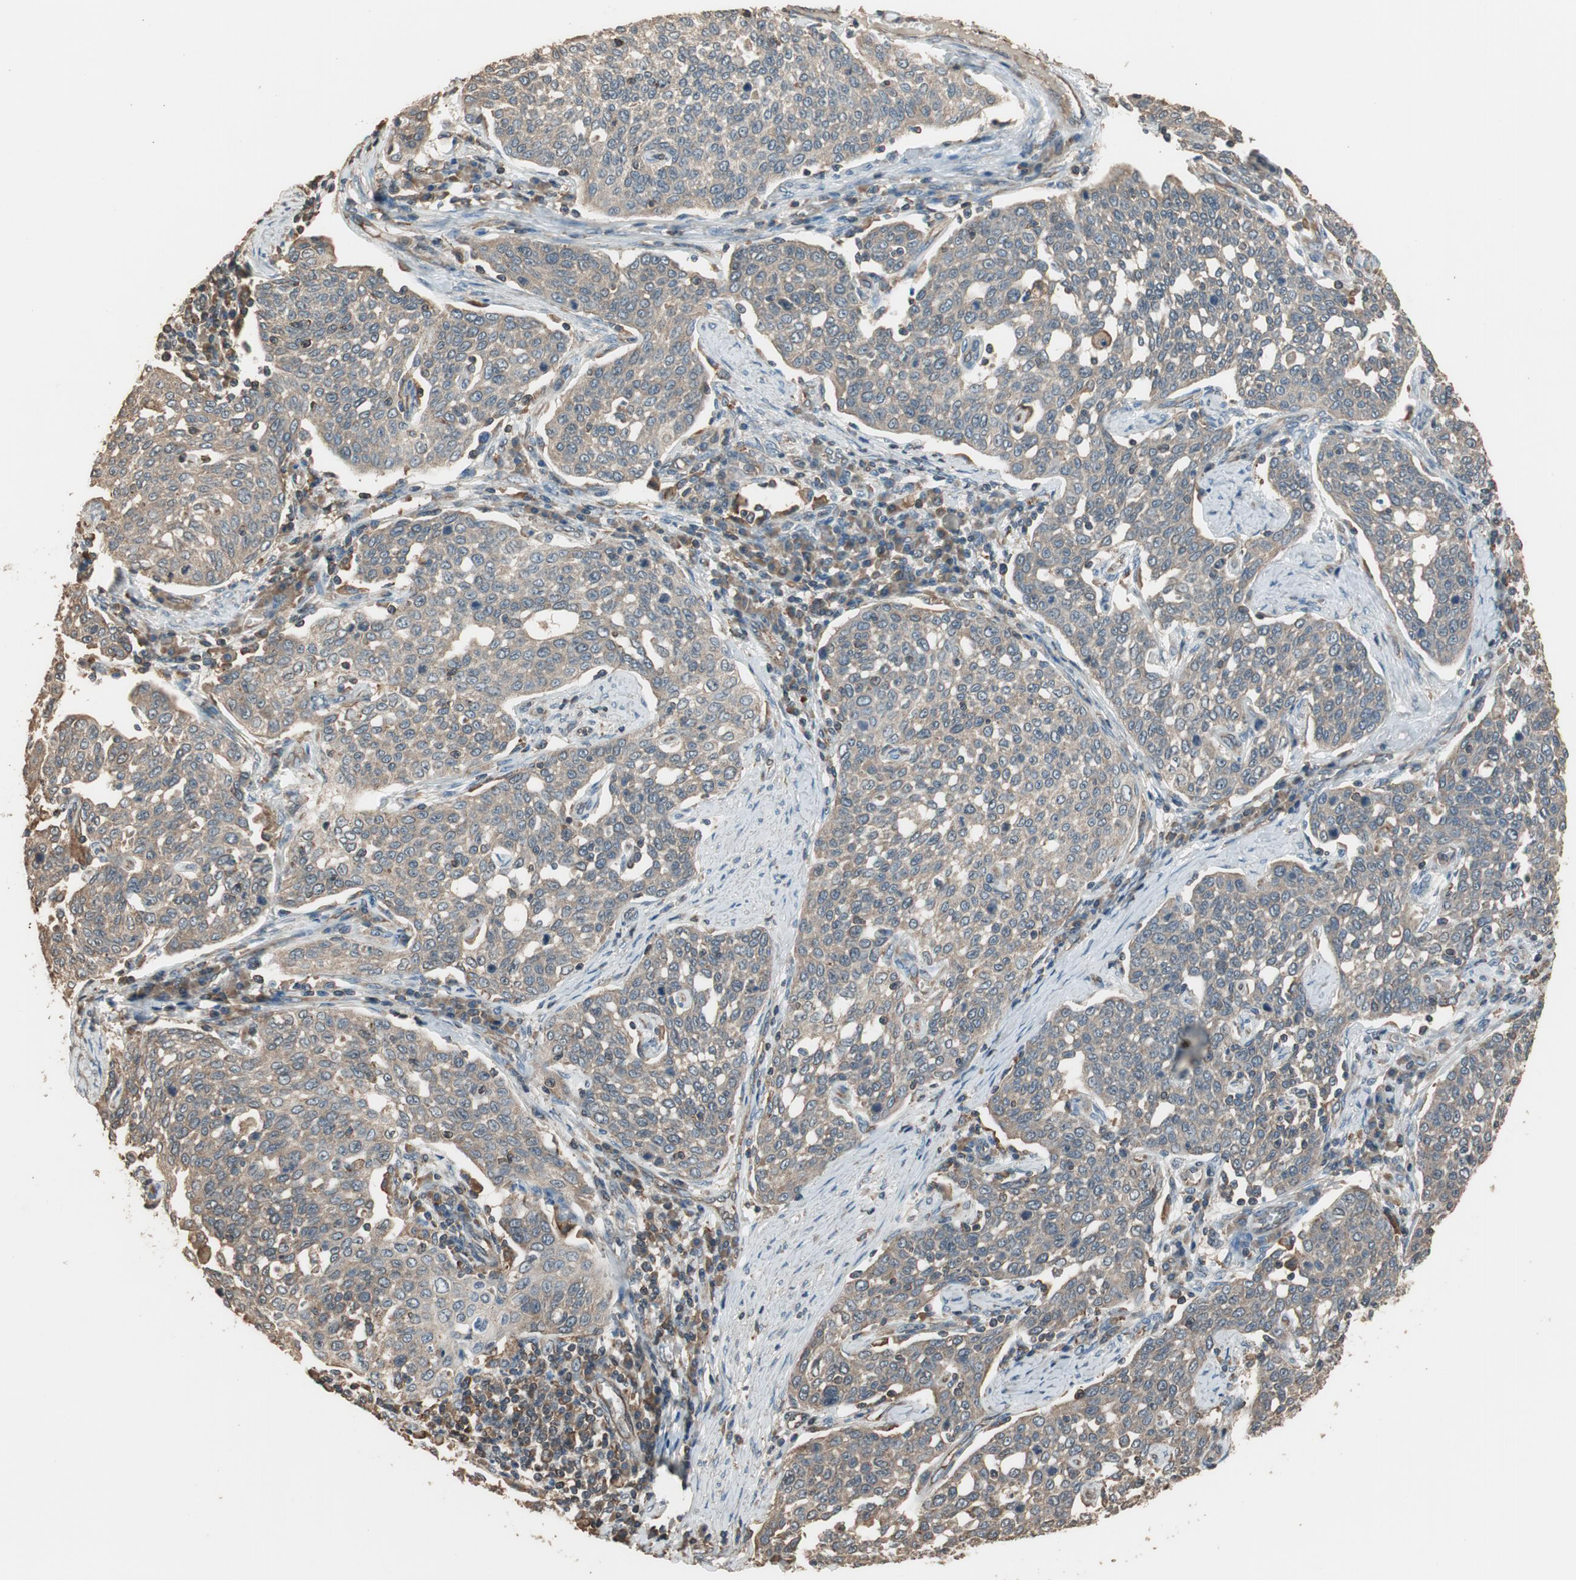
{"staining": {"intensity": "weak", "quantity": ">75%", "location": "cytoplasmic/membranous"}, "tissue": "cervical cancer", "cell_type": "Tumor cells", "image_type": "cancer", "snomed": [{"axis": "morphology", "description": "Squamous cell carcinoma, NOS"}, {"axis": "topography", "description": "Cervix"}], "caption": "High-magnification brightfield microscopy of cervical cancer (squamous cell carcinoma) stained with DAB (brown) and counterstained with hematoxylin (blue). tumor cells exhibit weak cytoplasmic/membranous positivity is seen in about>75% of cells.", "gene": "MST1R", "patient": {"sex": "female", "age": 34}}